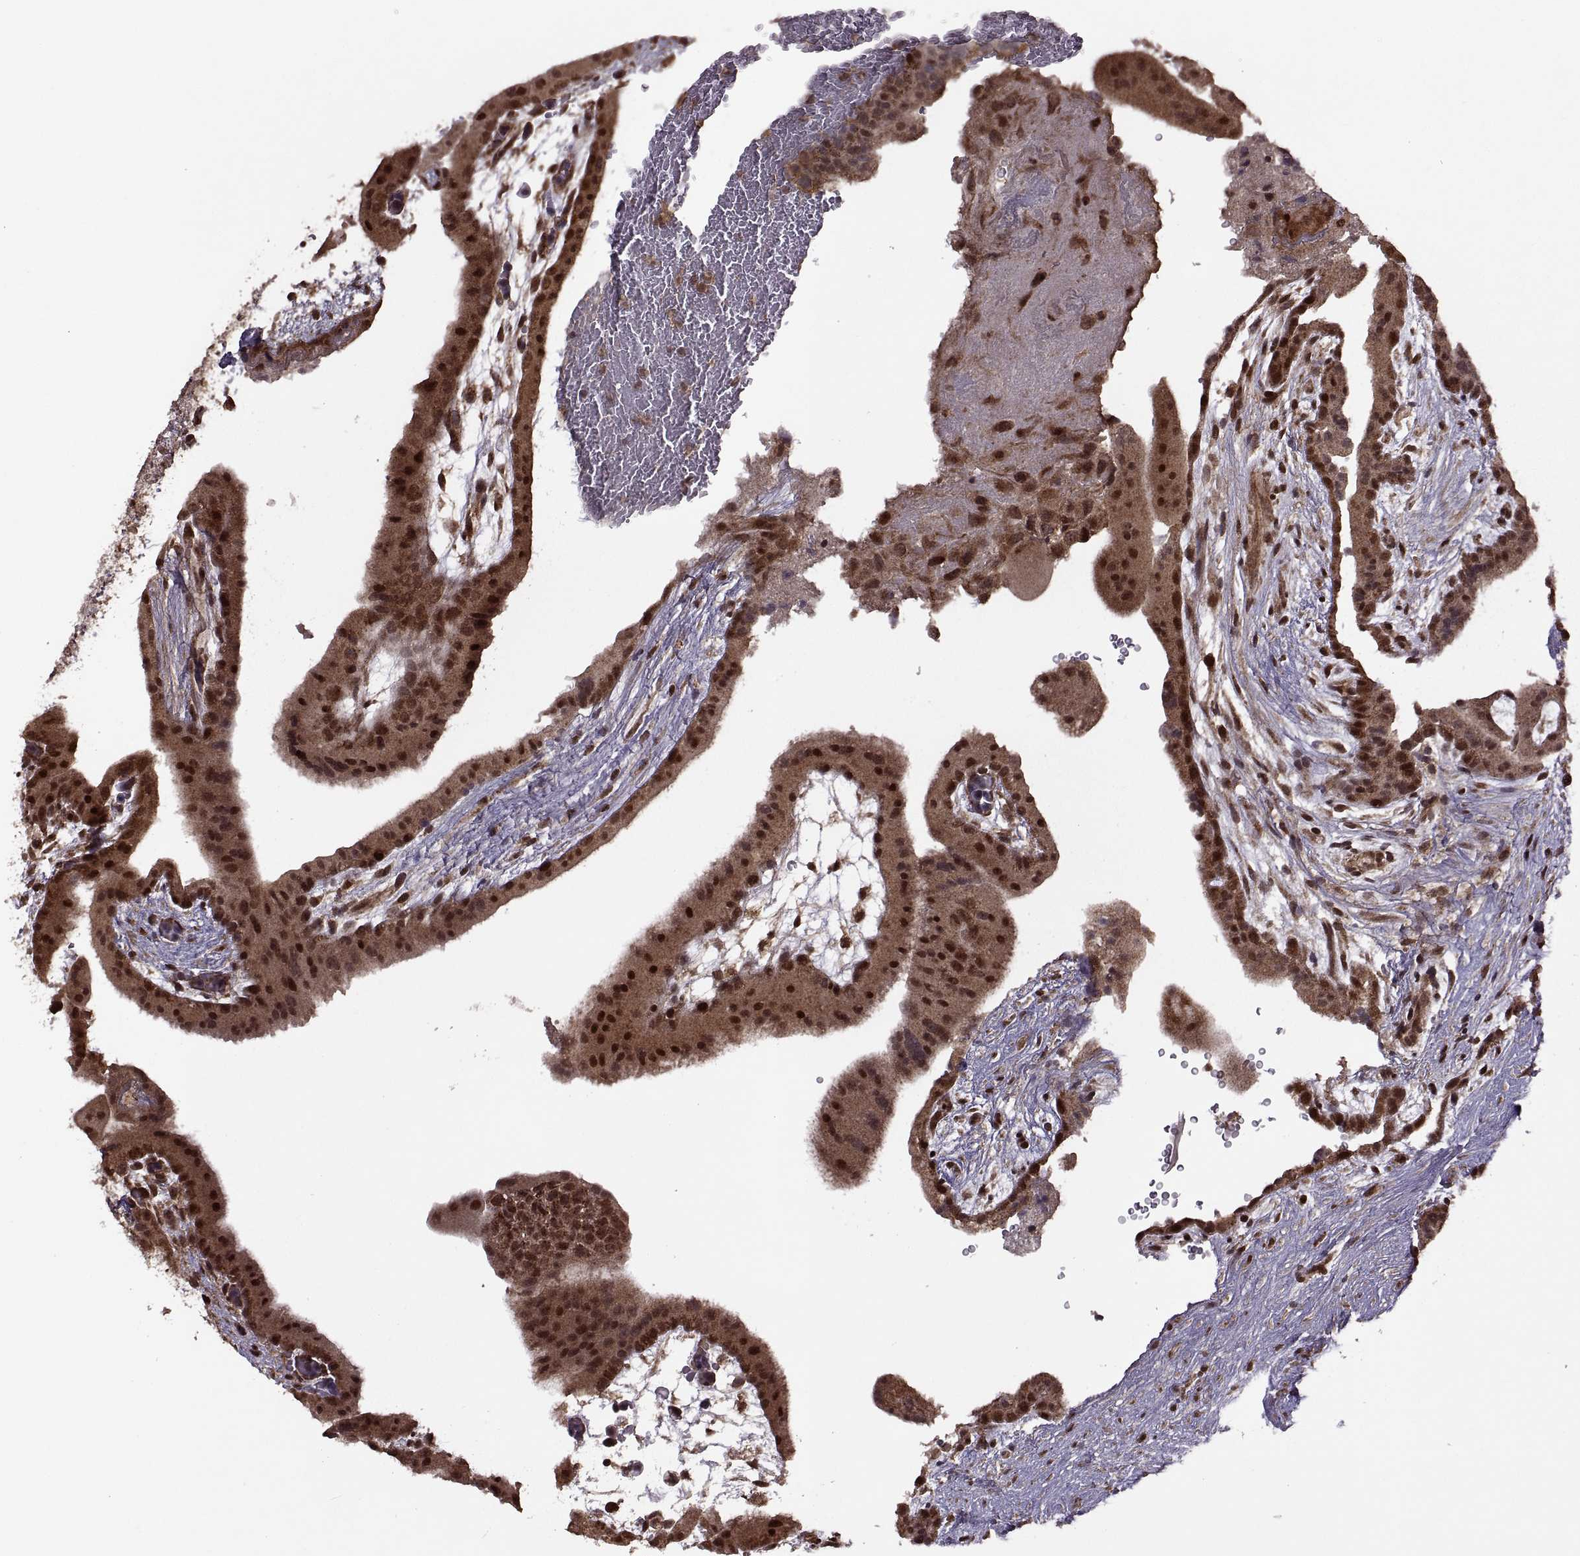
{"staining": {"intensity": "moderate", "quantity": ">75%", "location": "cytoplasmic/membranous,nuclear"}, "tissue": "placenta", "cell_type": "Decidual cells", "image_type": "normal", "snomed": [{"axis": "morphology", "description": "Normal tissue, NOS"}, {"axis": "topography", "description": "Placenta"}], "caption": "Benign placenta demonstrates moderate cytoplasmic/membranous,nuclear positivity in about >75% of decidual cells, visualized by immunohistochemistry.", "gene": "PTOV1", "patient": {"sex": "female", "age": 19}}